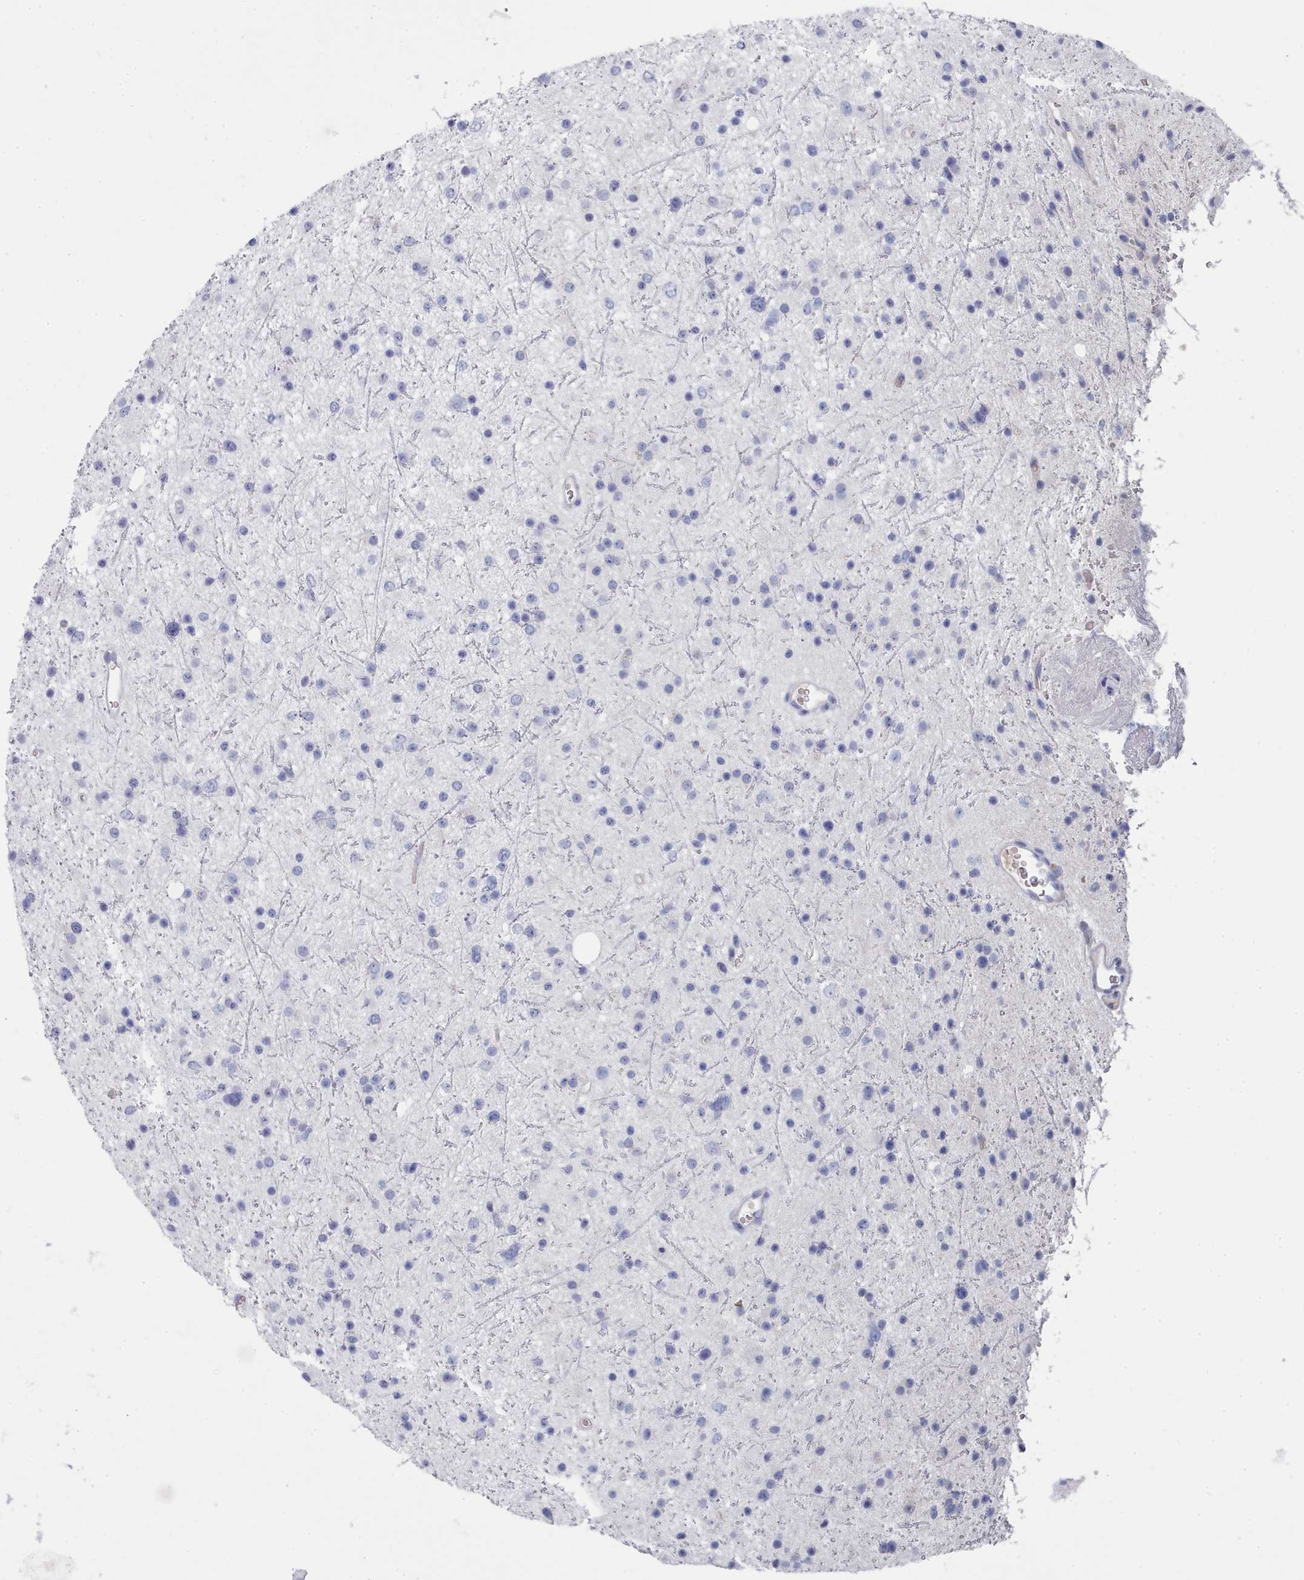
{"staining": {"intensity": "negative", "quantity": "none", "location": "none"}, "tissue": "glioma", "cell_type": "Tumor cells", "image_type": "cancer", "snomed": [{"axis": "morphology", "description": "Glioma, malignant, Low grade"}, {"axis": "topography", "description": "Cerebral cortex"}], "caption": "This is an IHC photomicrograph of glioma. There is no positivity in tumor cells.", "gene": "PDE4C", "patient": {"sex": "female", "age": 39}}